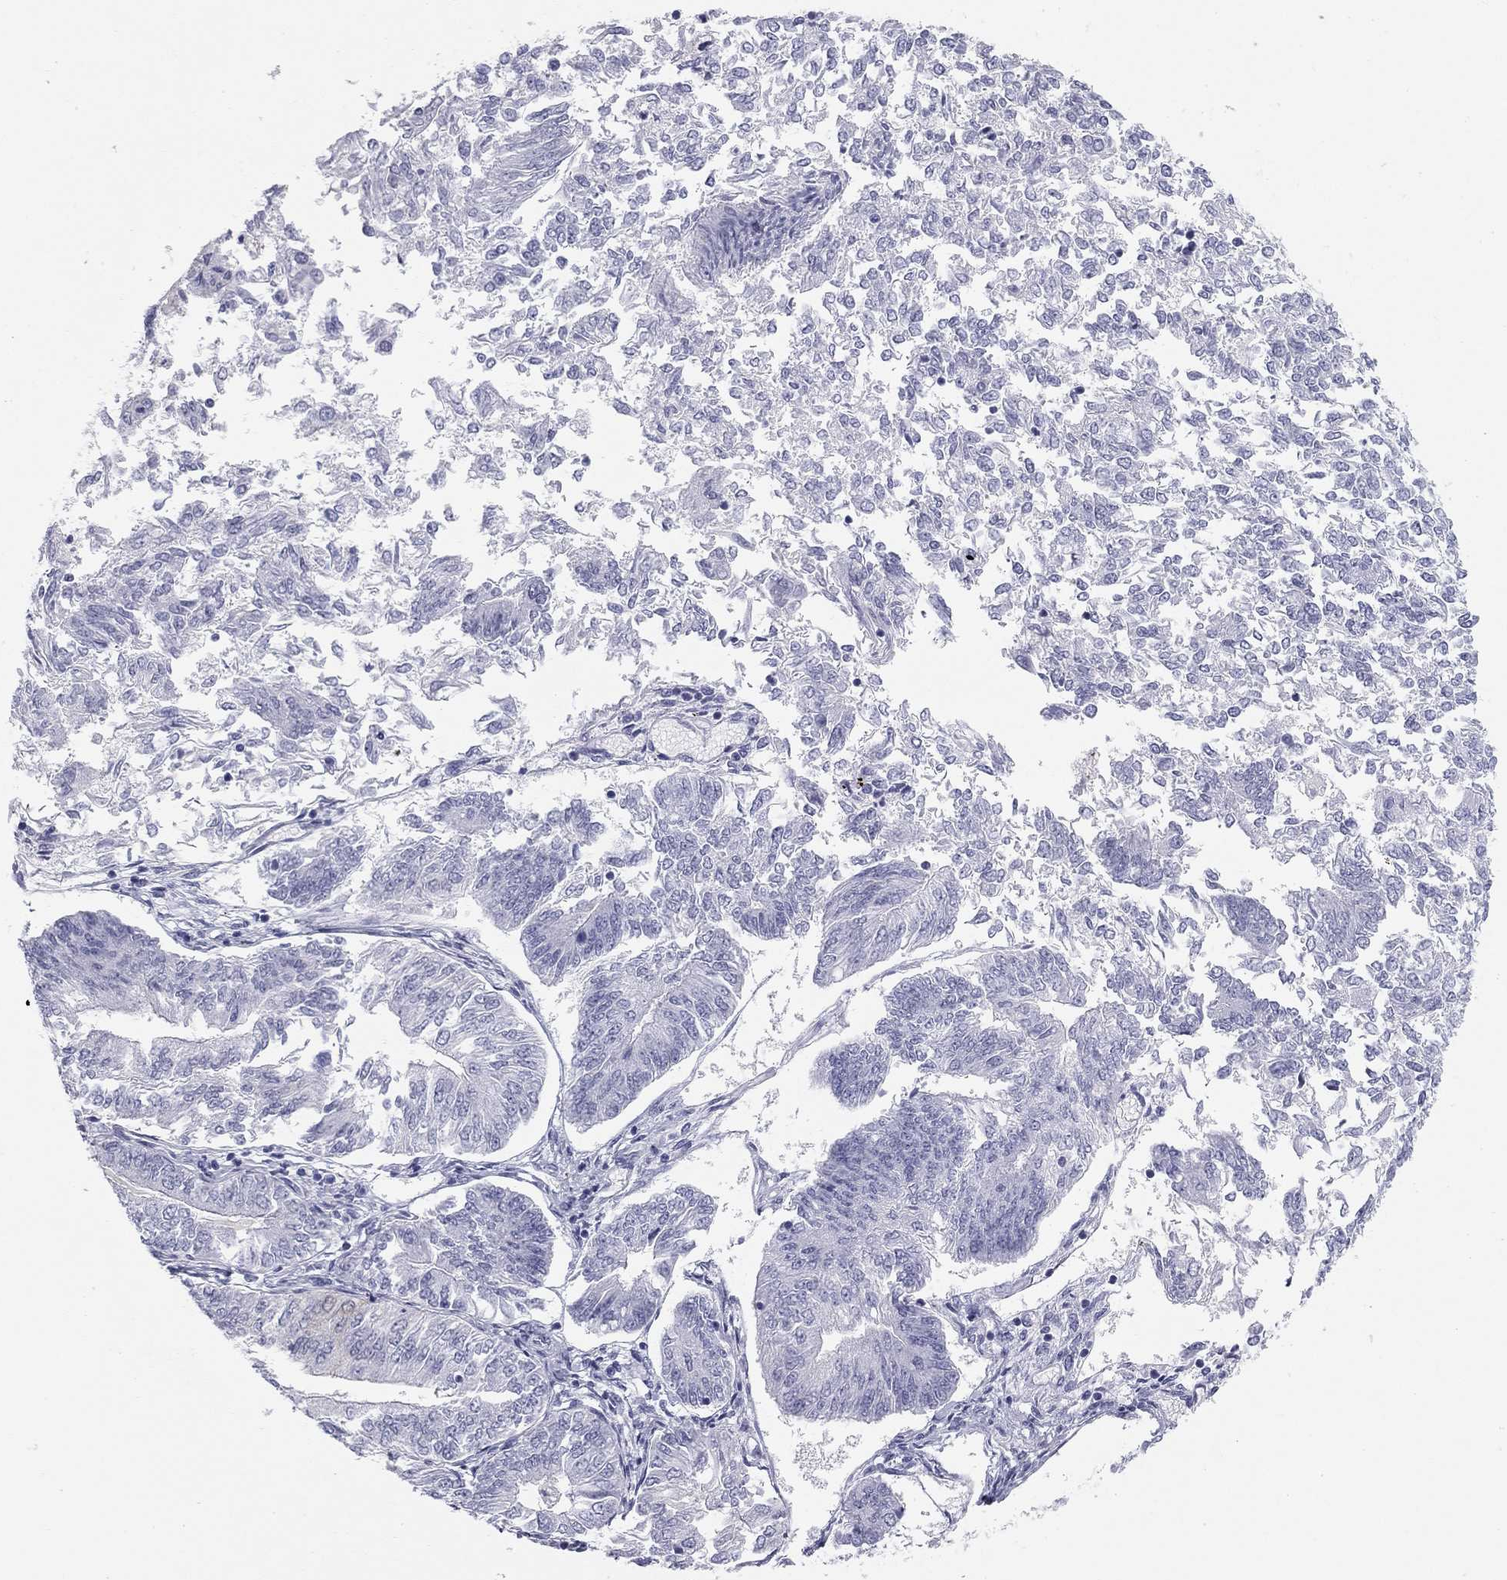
{"staining": {"intensity": "negative", "quantity": "none", "location": "none"}, "tissue": "endometrial cancer", "cell_type": "Tumor cells", "image_type": "cancer", "snomed": [{"axis": "morphology", "description": "Adenocarcinoma, NOS"}, {"axis": "topography", "description": "Endometrium"}], "caption": "High power microscopy histopathology image of an immunohistochemistry (IHC) image of endometrial adenocarcinoma, revealing no significant positivity in tumor cells.", "gene": "SULT2B1", "patient": {"sex": "female", "age": 58}}